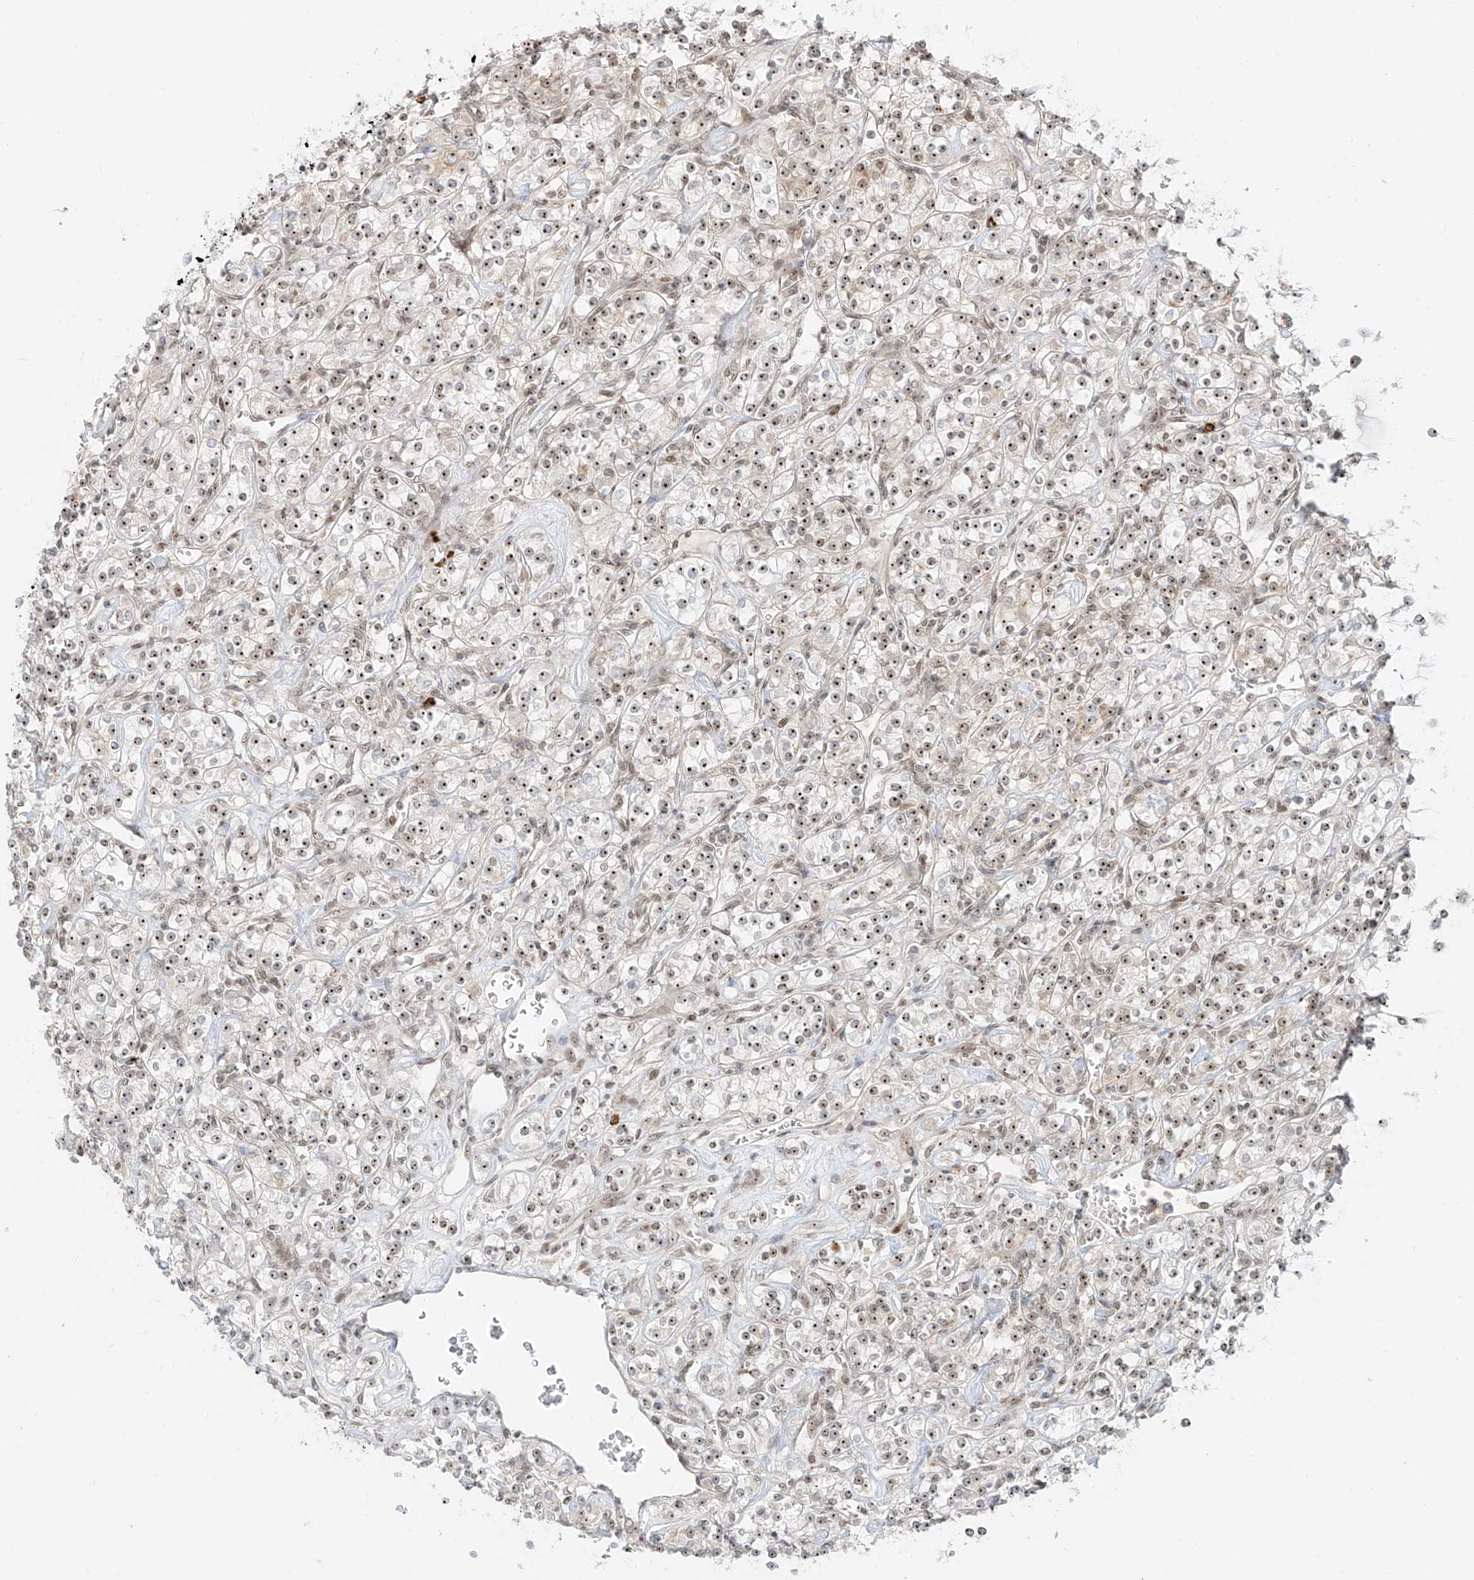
{"staining": {"intensity": "weak", "quantity": ">75%", "location": "nuclear"}, "tissue": "renal cancer", "cell_type": "Tumor cells", "image_type": "cancer", "snomed": [{"axis": "morphology", "description": "Adenocarcinoma, NOS"}, {"axis": "topography", "description": "Kidney"}], "caption": "Brown immunohistochemical staining in renal cancer displays weak nuclear positivity in about >75% of tumor cells.", "gene": "ZNF512", "patient": {"sex": "male", "age": 77}}